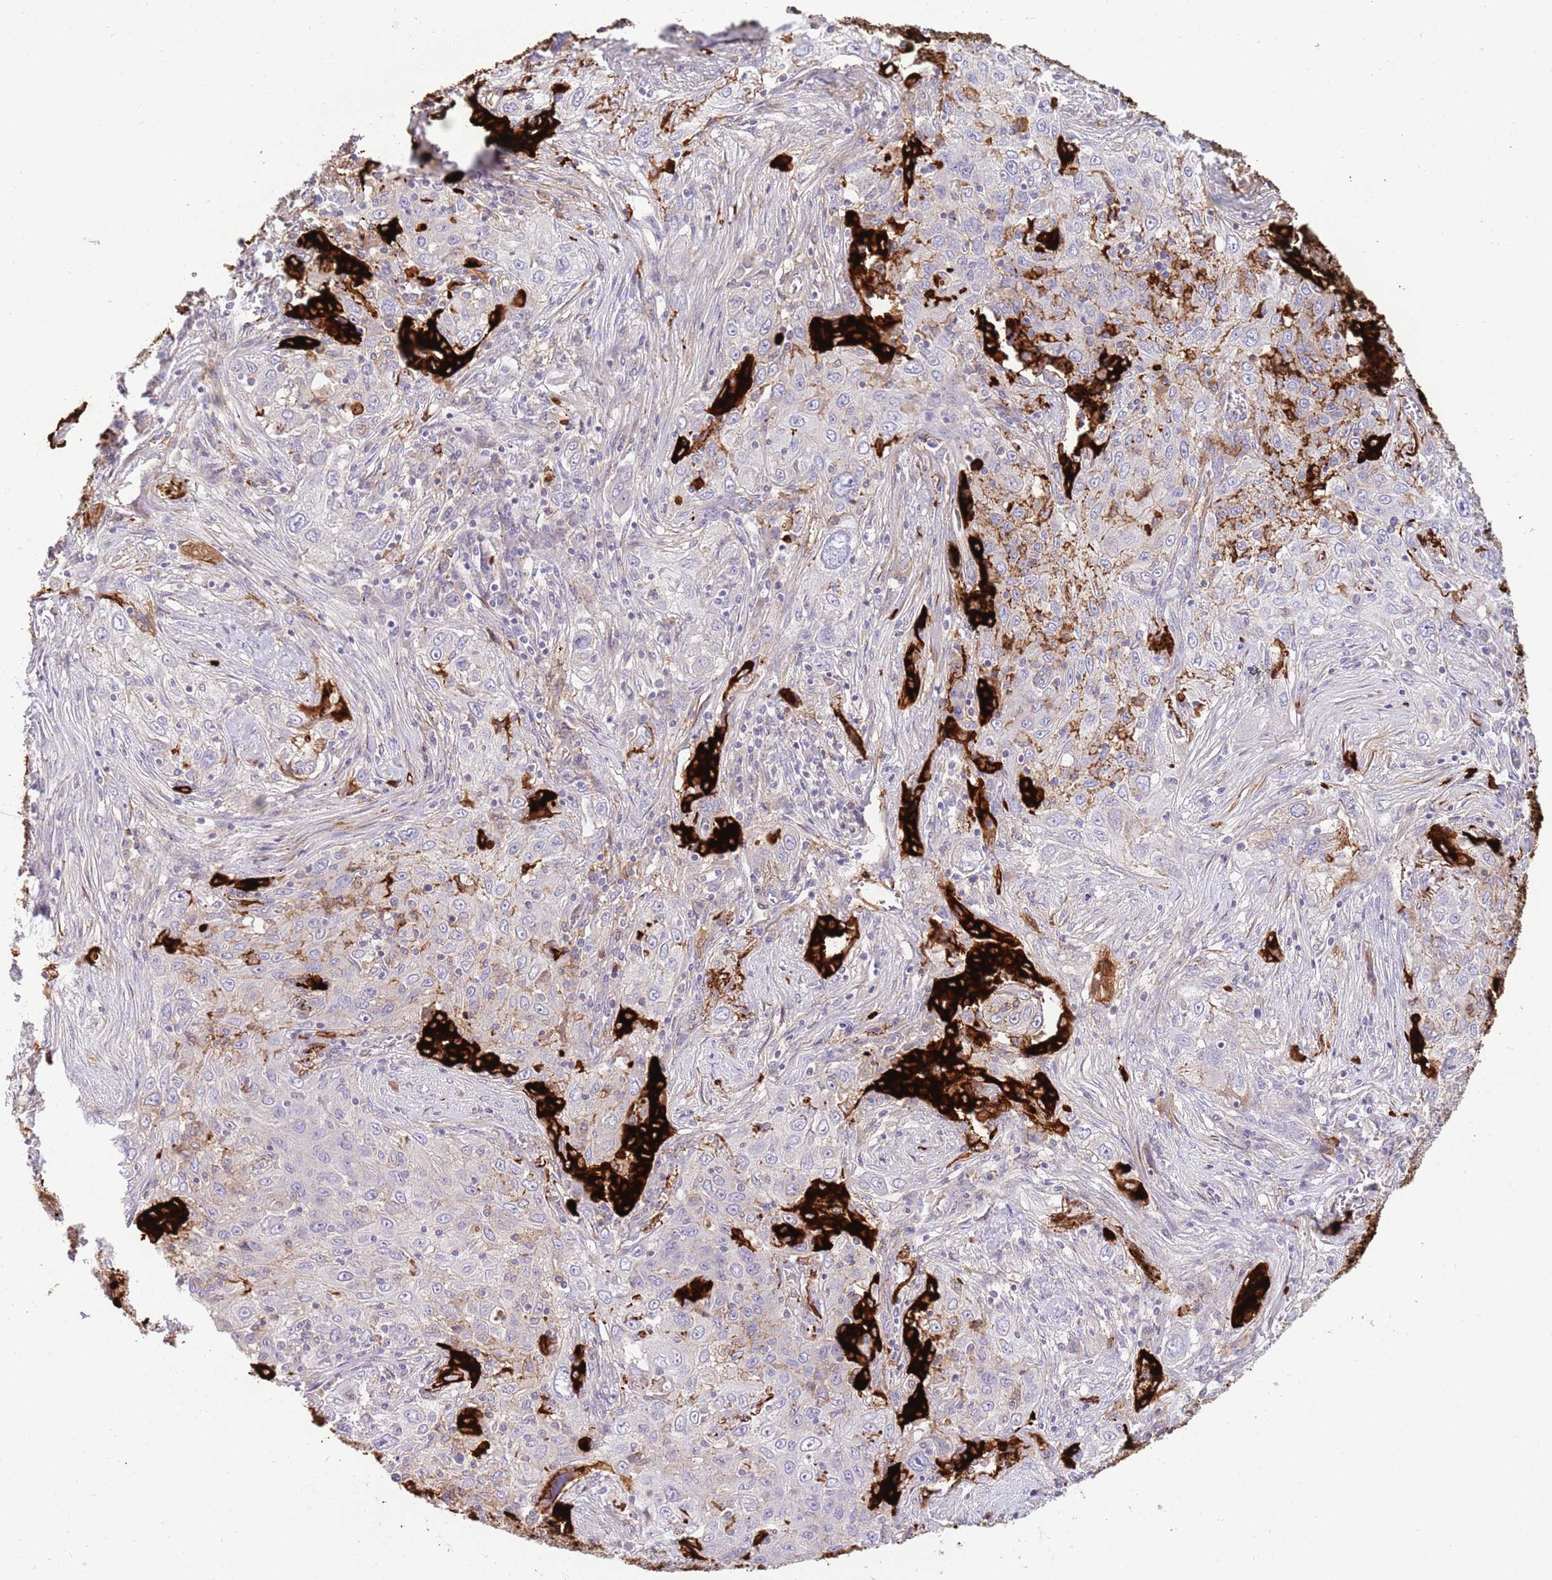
{"staining": {"intensity": "strong", "quantity": "25%-75%", "location": "cytoplasmic/membranous"}, "tissue": "lung cancer", "cell_type": "Tumor cells", "image_type": "cancer", "snomed": [{"axis": "morphology", "description": "Squamous cell carcinoma, NOS"}, {"axis": "topography", "description": "Lung"}], "caption": "IHC (DAB) staining of human squamous cell carcinoma (lung) demonstrates strong cytoplasmic/membranous protein staining in about 25%-75% of tumor cells.", "gene": "SFTPA1", "patient": {"sex": "female", "age": 69}}